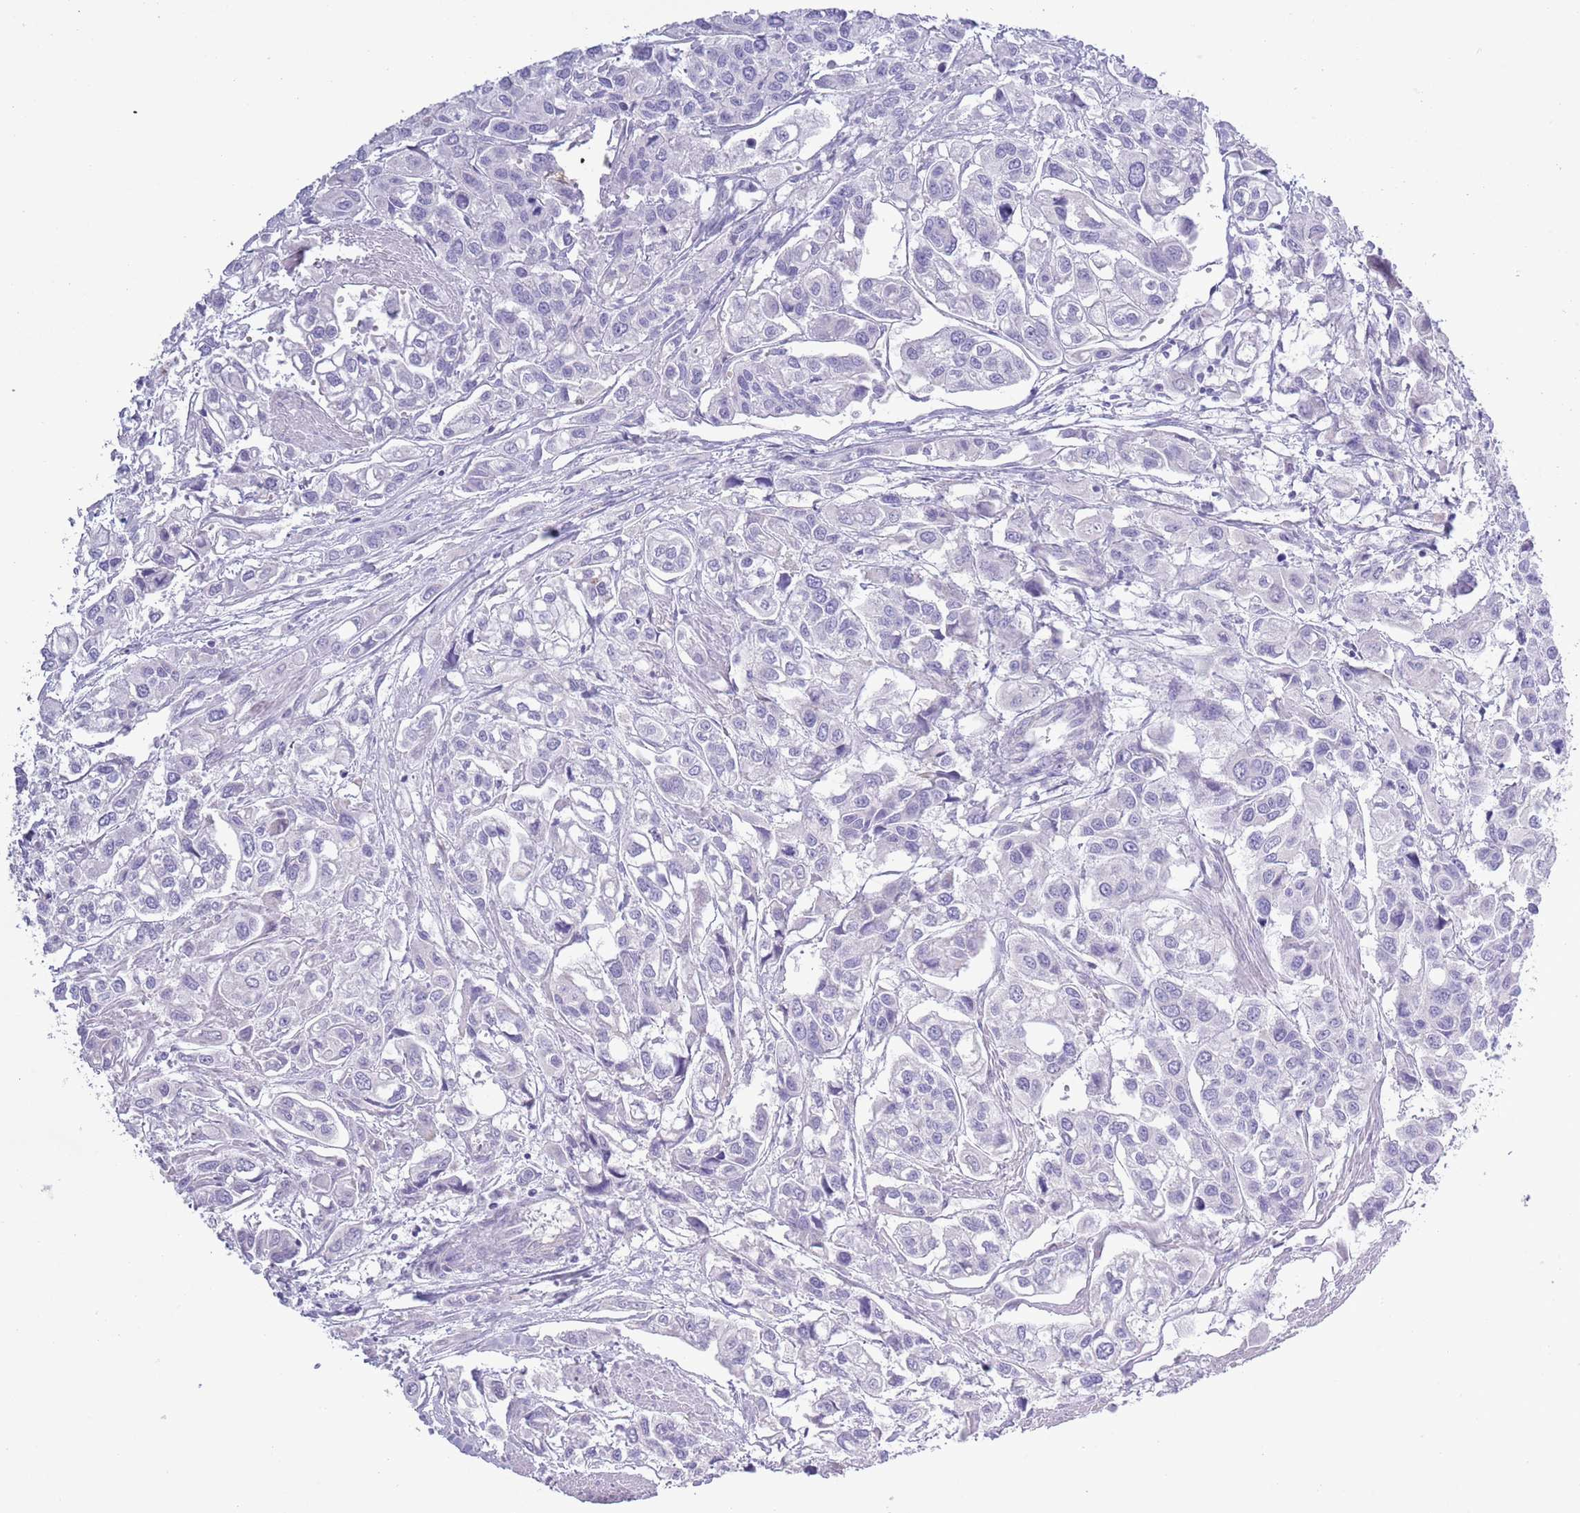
{"staining": {"intensity": "negative", "quantity": "none", "location": "none"}, "tissue": "urothelial cancer", "cell_type": "Tumor cells", "image_type": "cancer", "snomed": [{"axis": "morphology", "description": "Urothelial carcinoma, High grade"}, {"axis": "topography", "description": "Urinary bladder"}], "caption": "Urothelial cancer stained for a protein using immunohistochemistry (IHC) displays no positivity tumor cells.", "gene": "MOCOS", "patient": {"sex": "male", "age": 67}}